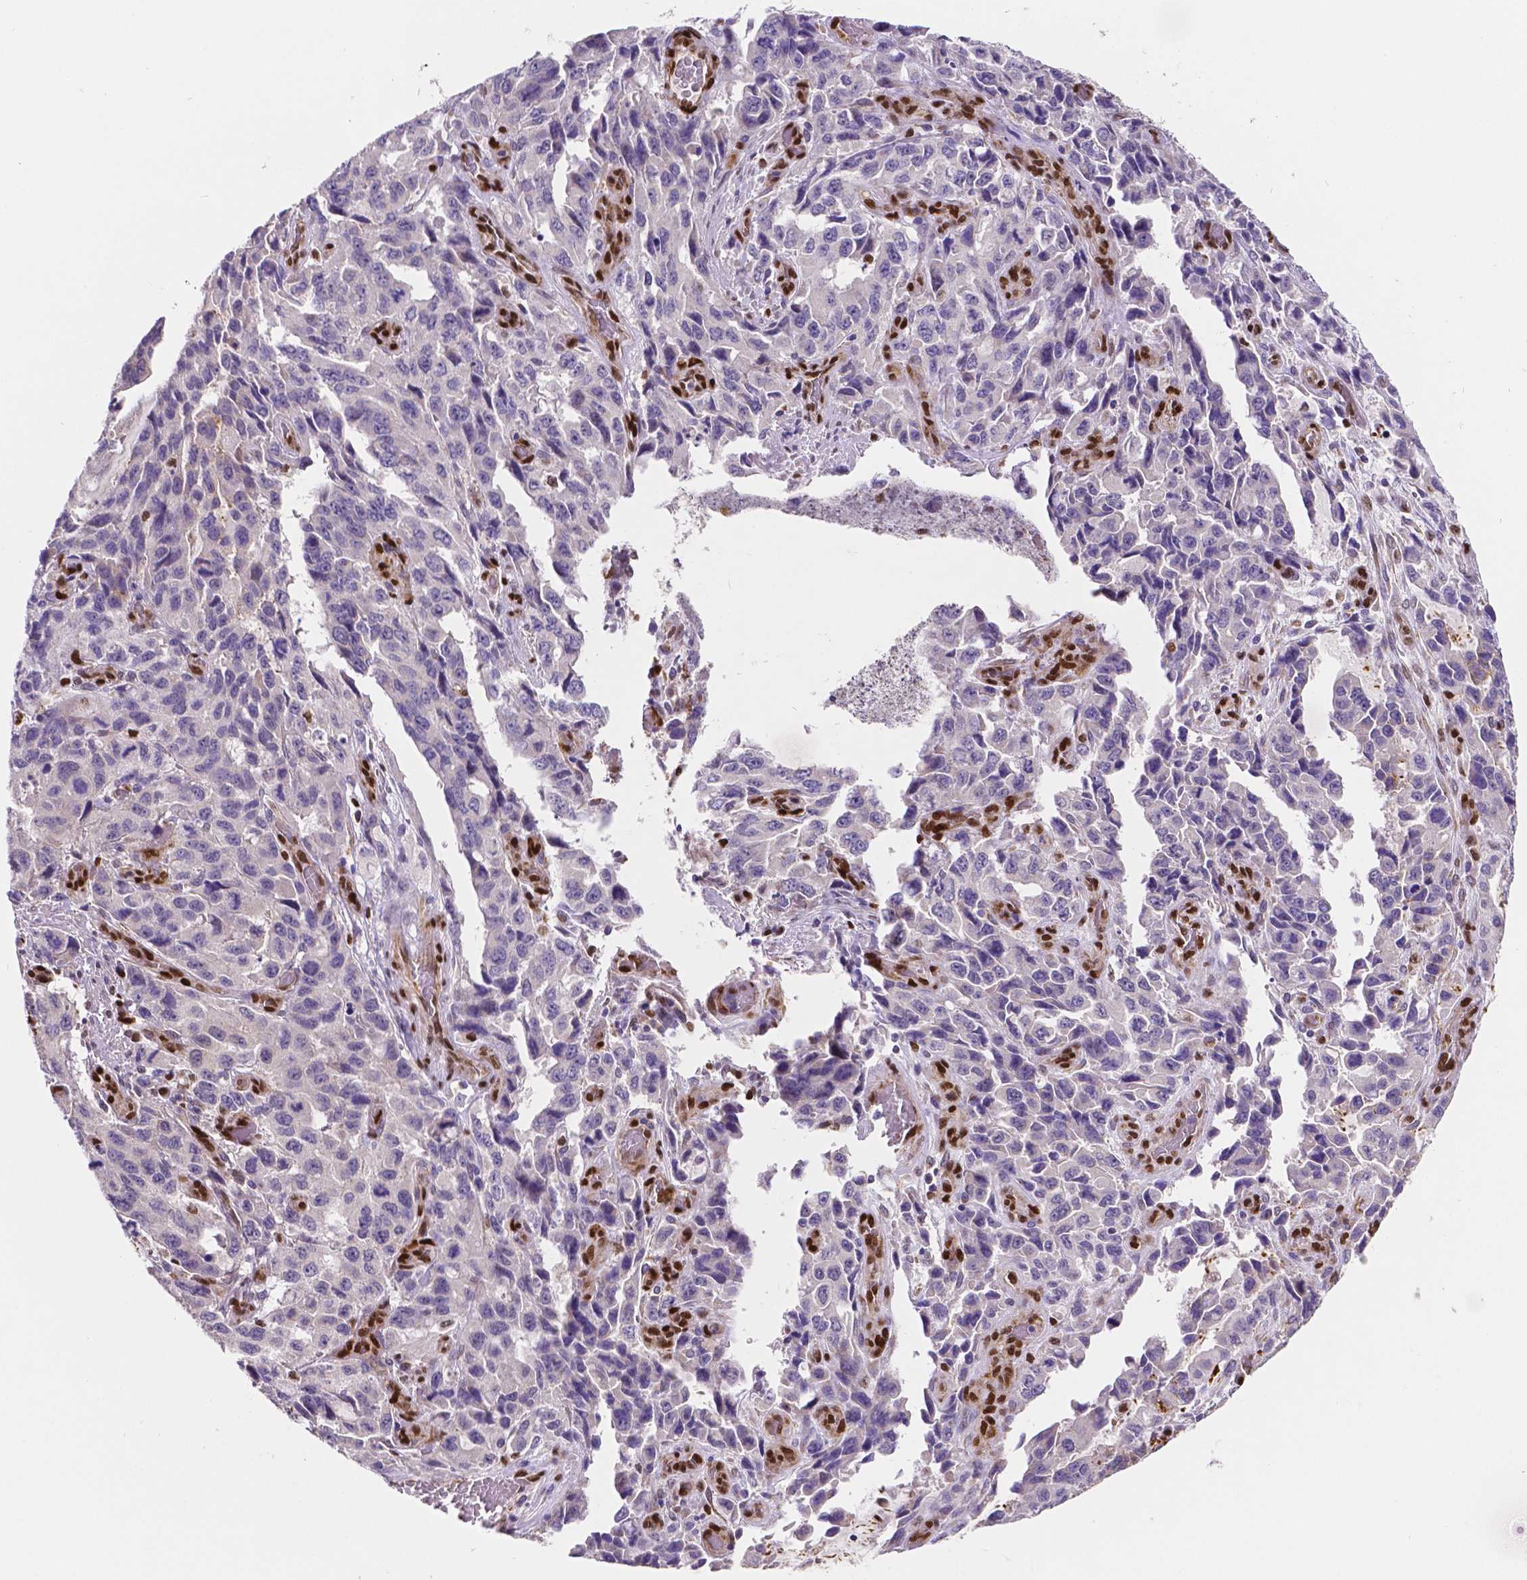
{"staining": {"intensity": "negative", "quantity": "none", "location": "none"}, "tissue": "stomach cancer", "cell_type": "Tumor cells", "image_type": "cancer", "snomed": [{"axis": "morphology", "description": "Adenocarcinoma, NOS"}, {"axis": "topography", "description": "Stomach, upper"}], "caption": "DAB (3,3'-diaminobenzidine) immunohistochemical staining of human stomach adenocarcinoma displays no significant expression in tumor cells.", "gene": "MEF2C", "patient": {"sex": "male", "age": 85}}